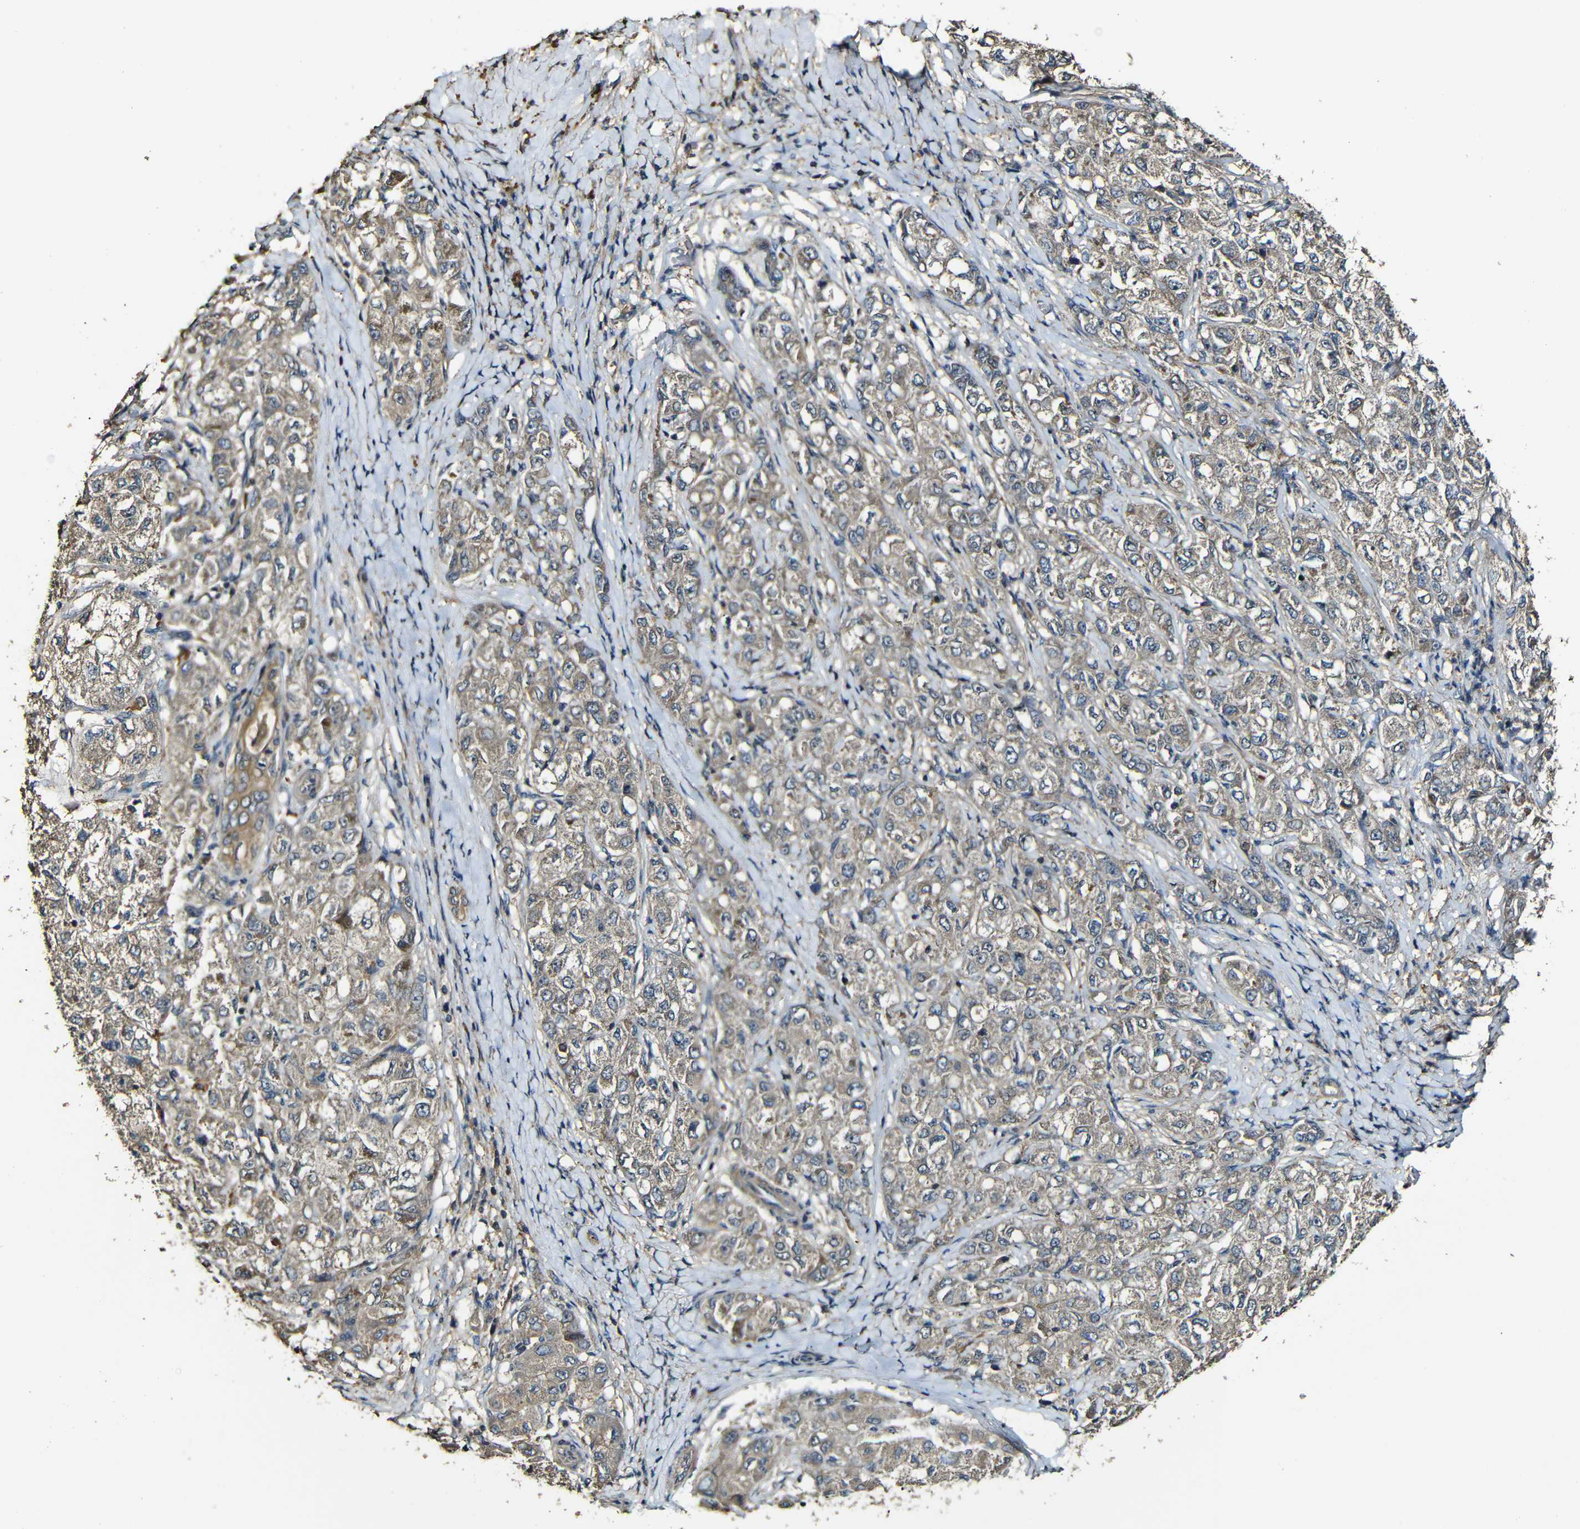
{"staining": {"intensity": "moderate", "quantity": ">75%", "location": "cytoplasmic/membranous"}, "tissue": "liver cancer", "cell_type": "Tumor cells", "image_type": "cancer", "snomed": [{"axis": "morphology", "description": "Carcinoma, Hepatocellular, NOS"}, {"axis": "topography", "description": "Liver"}], "caption": "High-magnification brightfield microscopy of liver cancer stained with DAB (3,3'-diaminobenzidine) (brown) and counterstained with hematoxylin (blue). tumor cells exhibit moderate cytoplasmic/membranous expression is present in approximately>75% of cells.", "gene": "CASP8", "patient": {"sex": "male", "age": 80}}